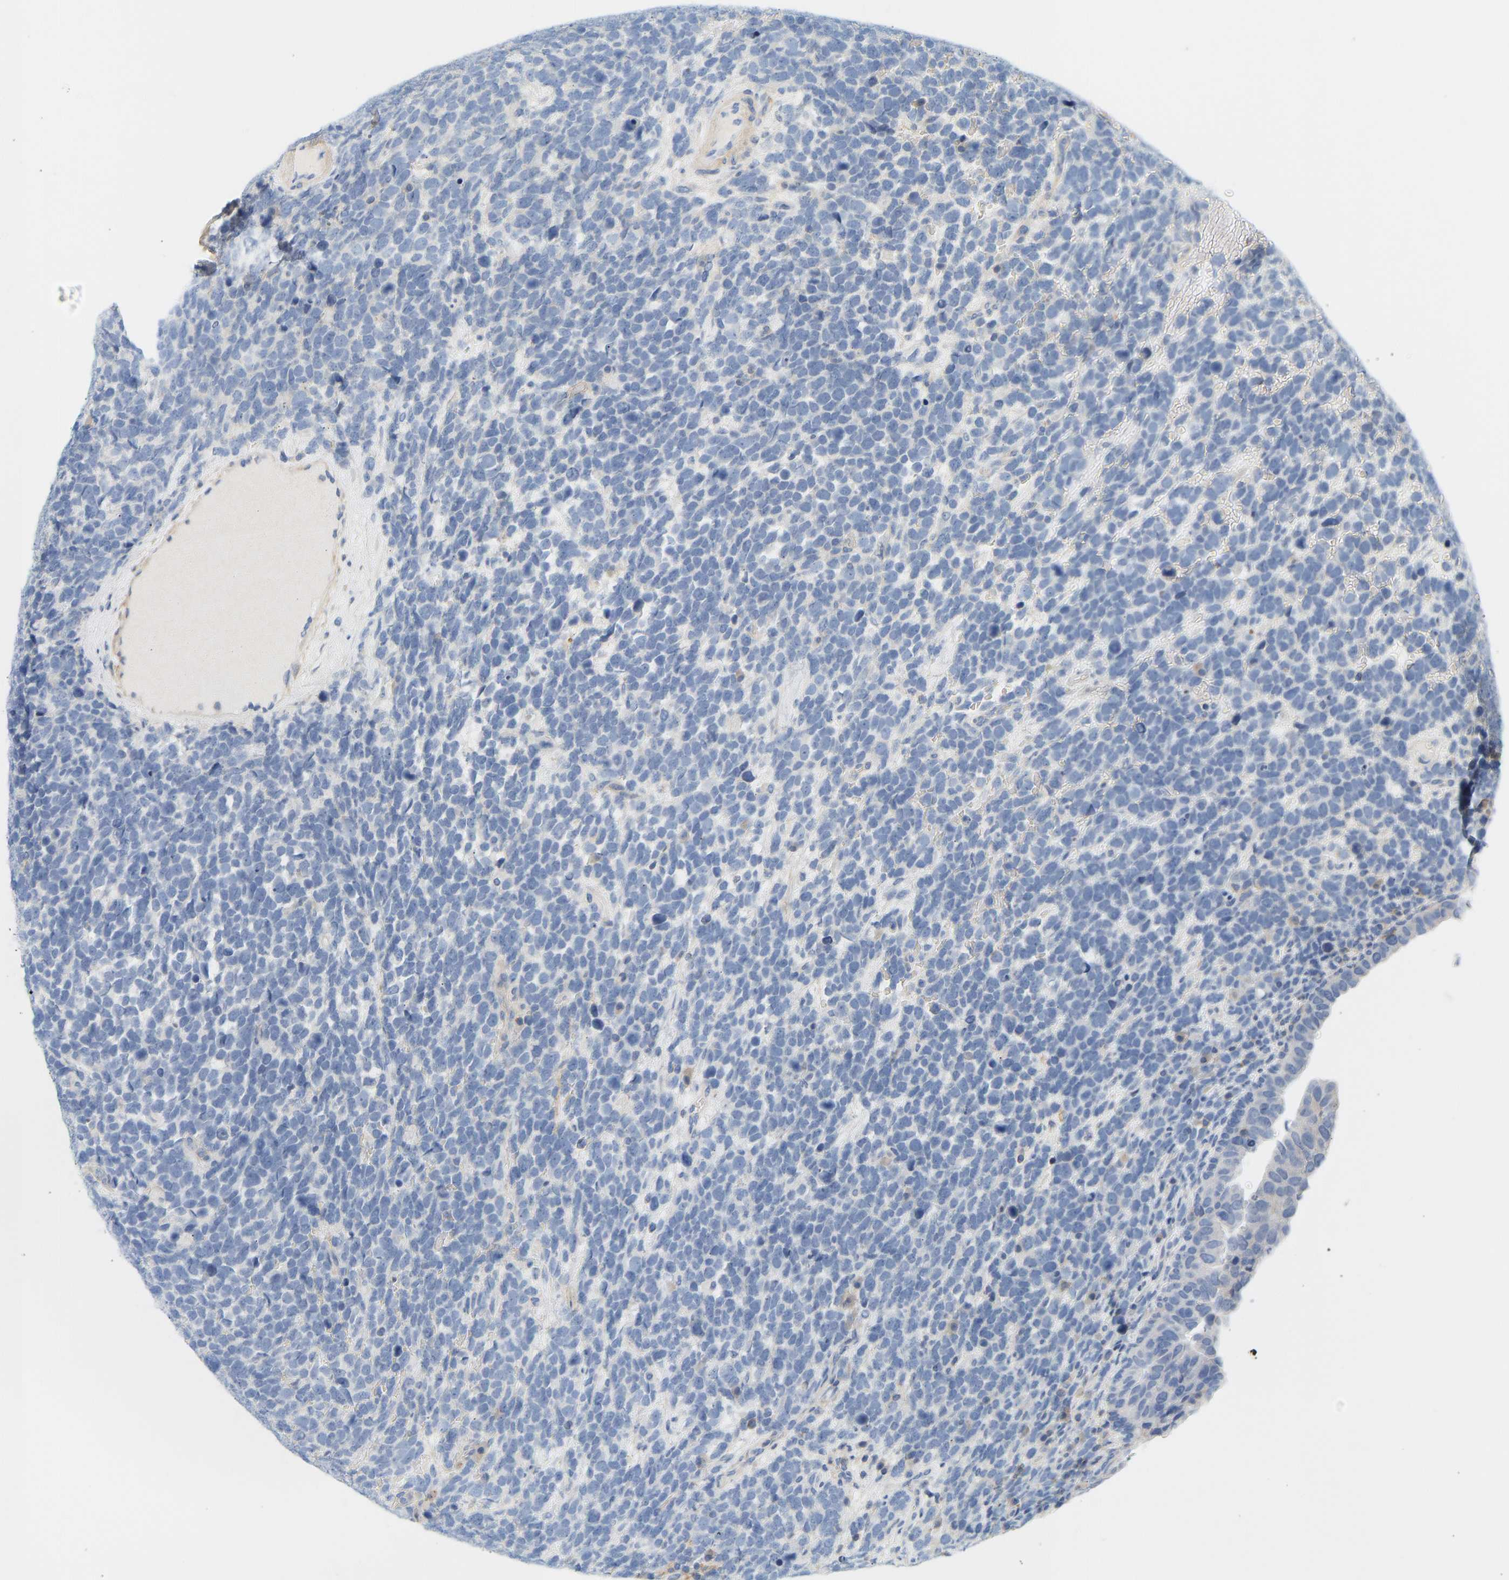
{"staining": {"intensity": "negative", "quantity": "none", "location": "none"}, "tissue": "urothelial cancer", "cell_type": "Tumor cells", "image_type": "cancer", "snomed": [{"axis": "morphology", "description": "Urothelial carcinoma, High grade"}, {"axis": "topography", "description": "Urinary bladder"}], "caption": "A histopathology image of human urothelial carcinoma (high-grade) is negative for staining in tumor cells.", "gene": "BVES", "patient": {"sex": "female", "age": 82}}